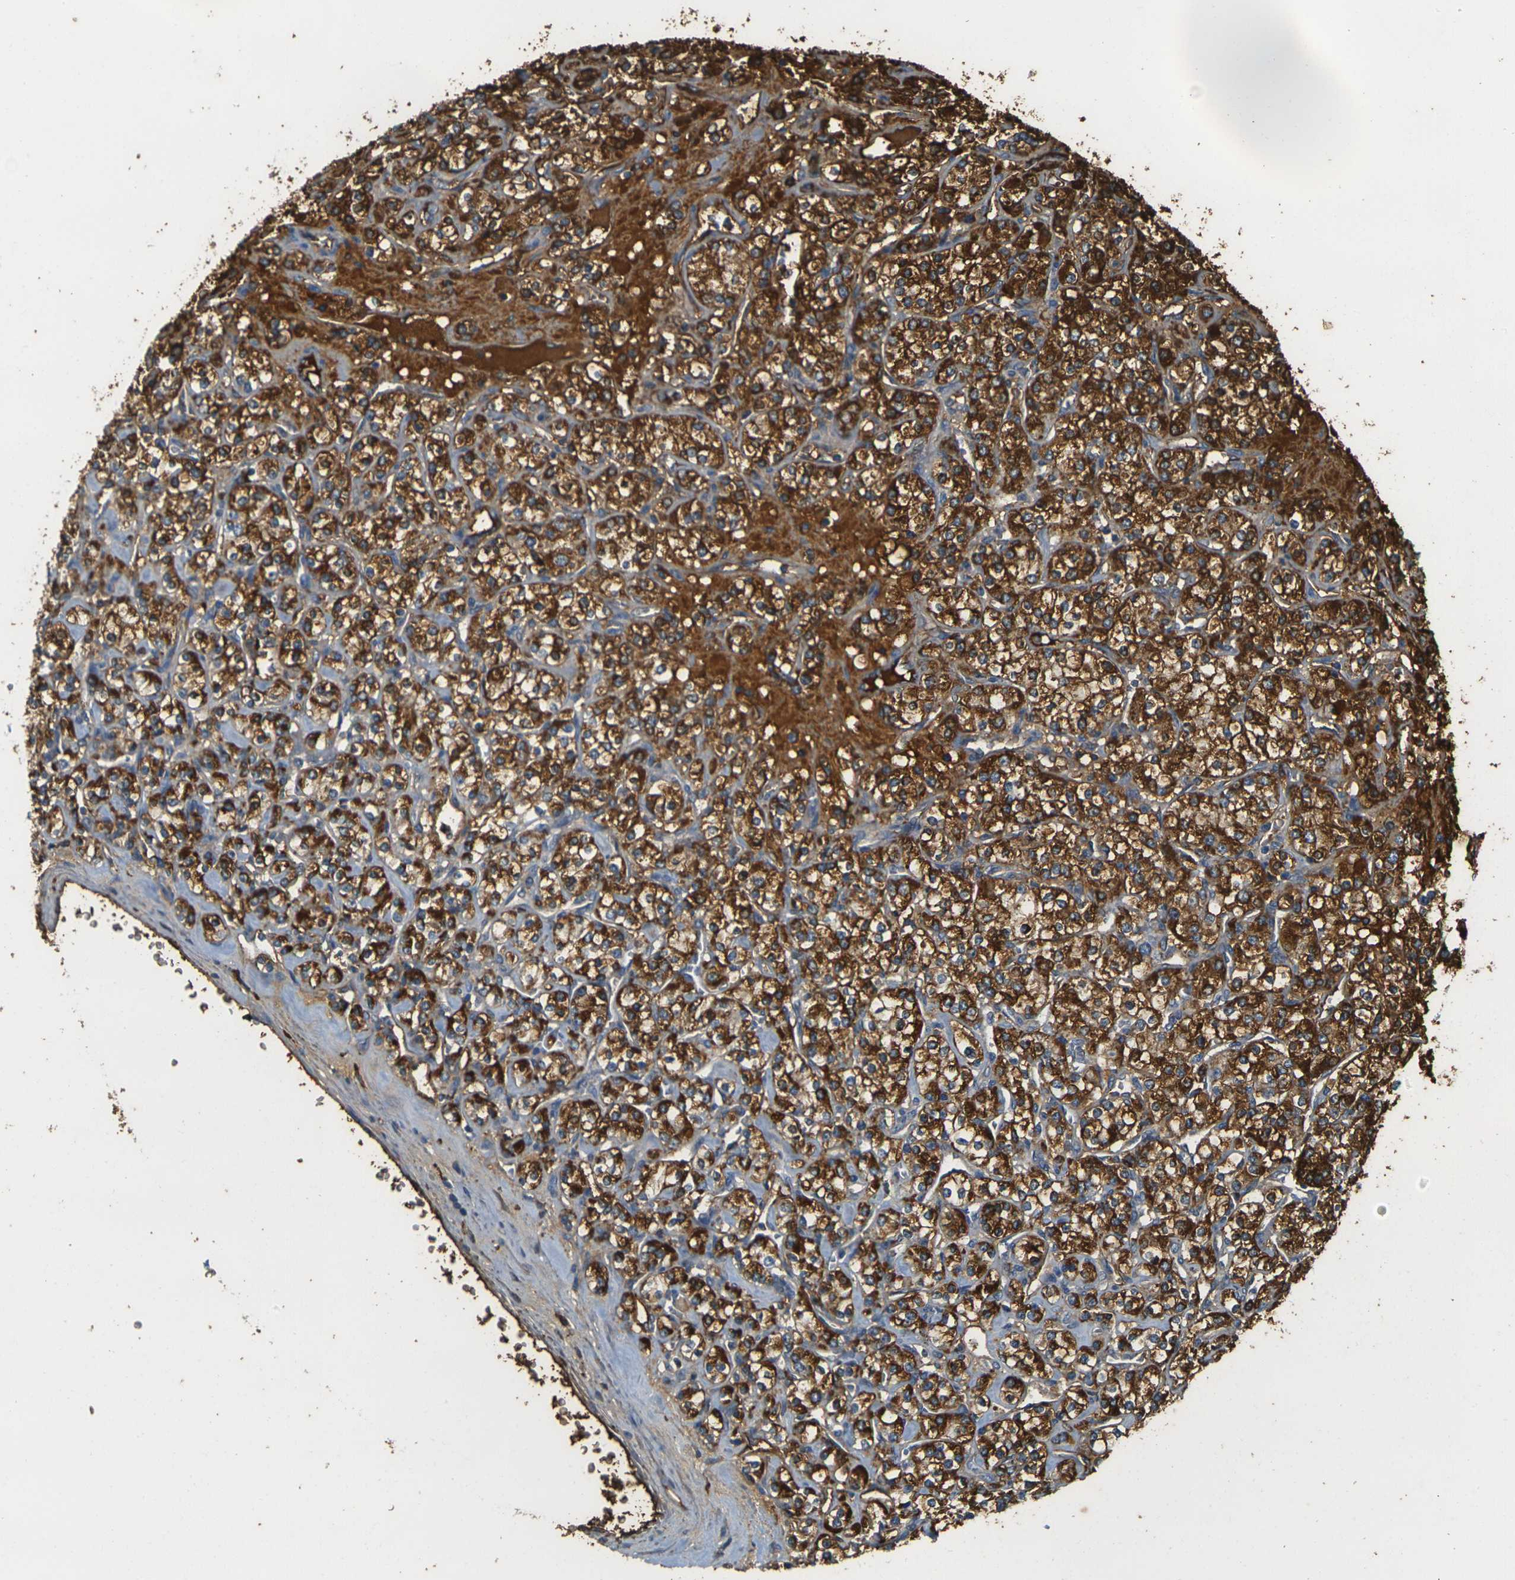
{"staining": {"intensity": "strong", "quantity": ">75%", "location": "cytoplasmic/membranous"}, "tissue": "renal cancer", "cell_type": "Tumor cells", "image_type": "cancer", "snomed": [{"axis": "morphology", "description": "Adenocarcinoma, NOS"}, {"axis": "topography", "description": "Kidney"}], "caption": "Protein analysis of adenocarcinoma (renal) tissue reveals strong cytoplasmic/membranous positivity in approximately >75% of tumor cells.", "gene": "PLCD1", "patient": {"sex": "male", "age": 77}}